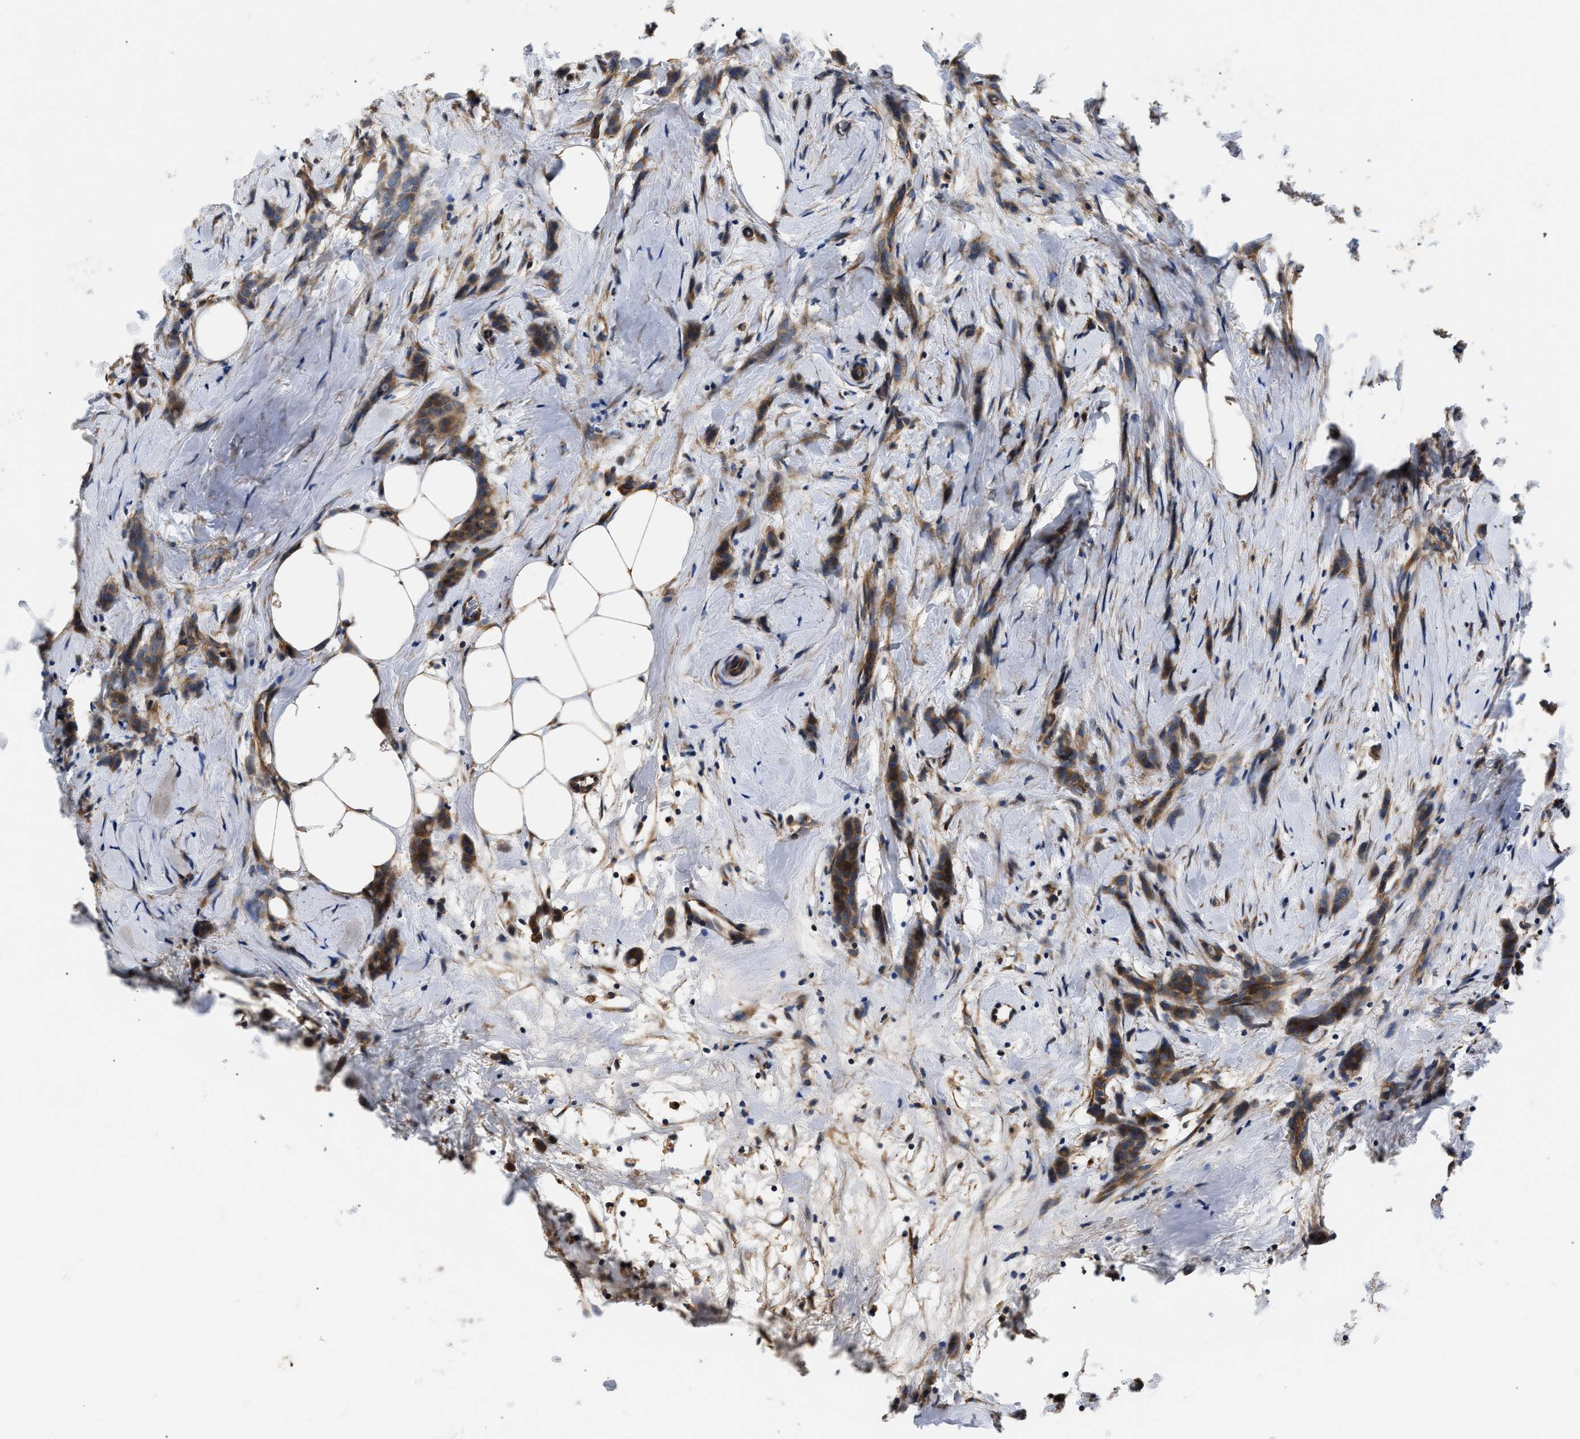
{"staining": {"intensity": "moderate", "quantity": ">75%", "location": "cytoplasmic/membranous"}, "tissue": "breast cancer", "cell_type": "Tumor cells", "image_type": "cancer", "snomed": [{"axis": "morphology", "description": "Lobular carcinoma, in situ"}, {"axis": "morphology", "description": "Lobular carcinoma"}, {"axis": "topography", "description": "Breast"}], "caption": "Protein expression analysis of human breast cancer reveals moderate cytoplasmic/membranous staining in about >75% of tumor cells.", "gene": "TEX2", "patient": {"sex": "female", "age": 41}}